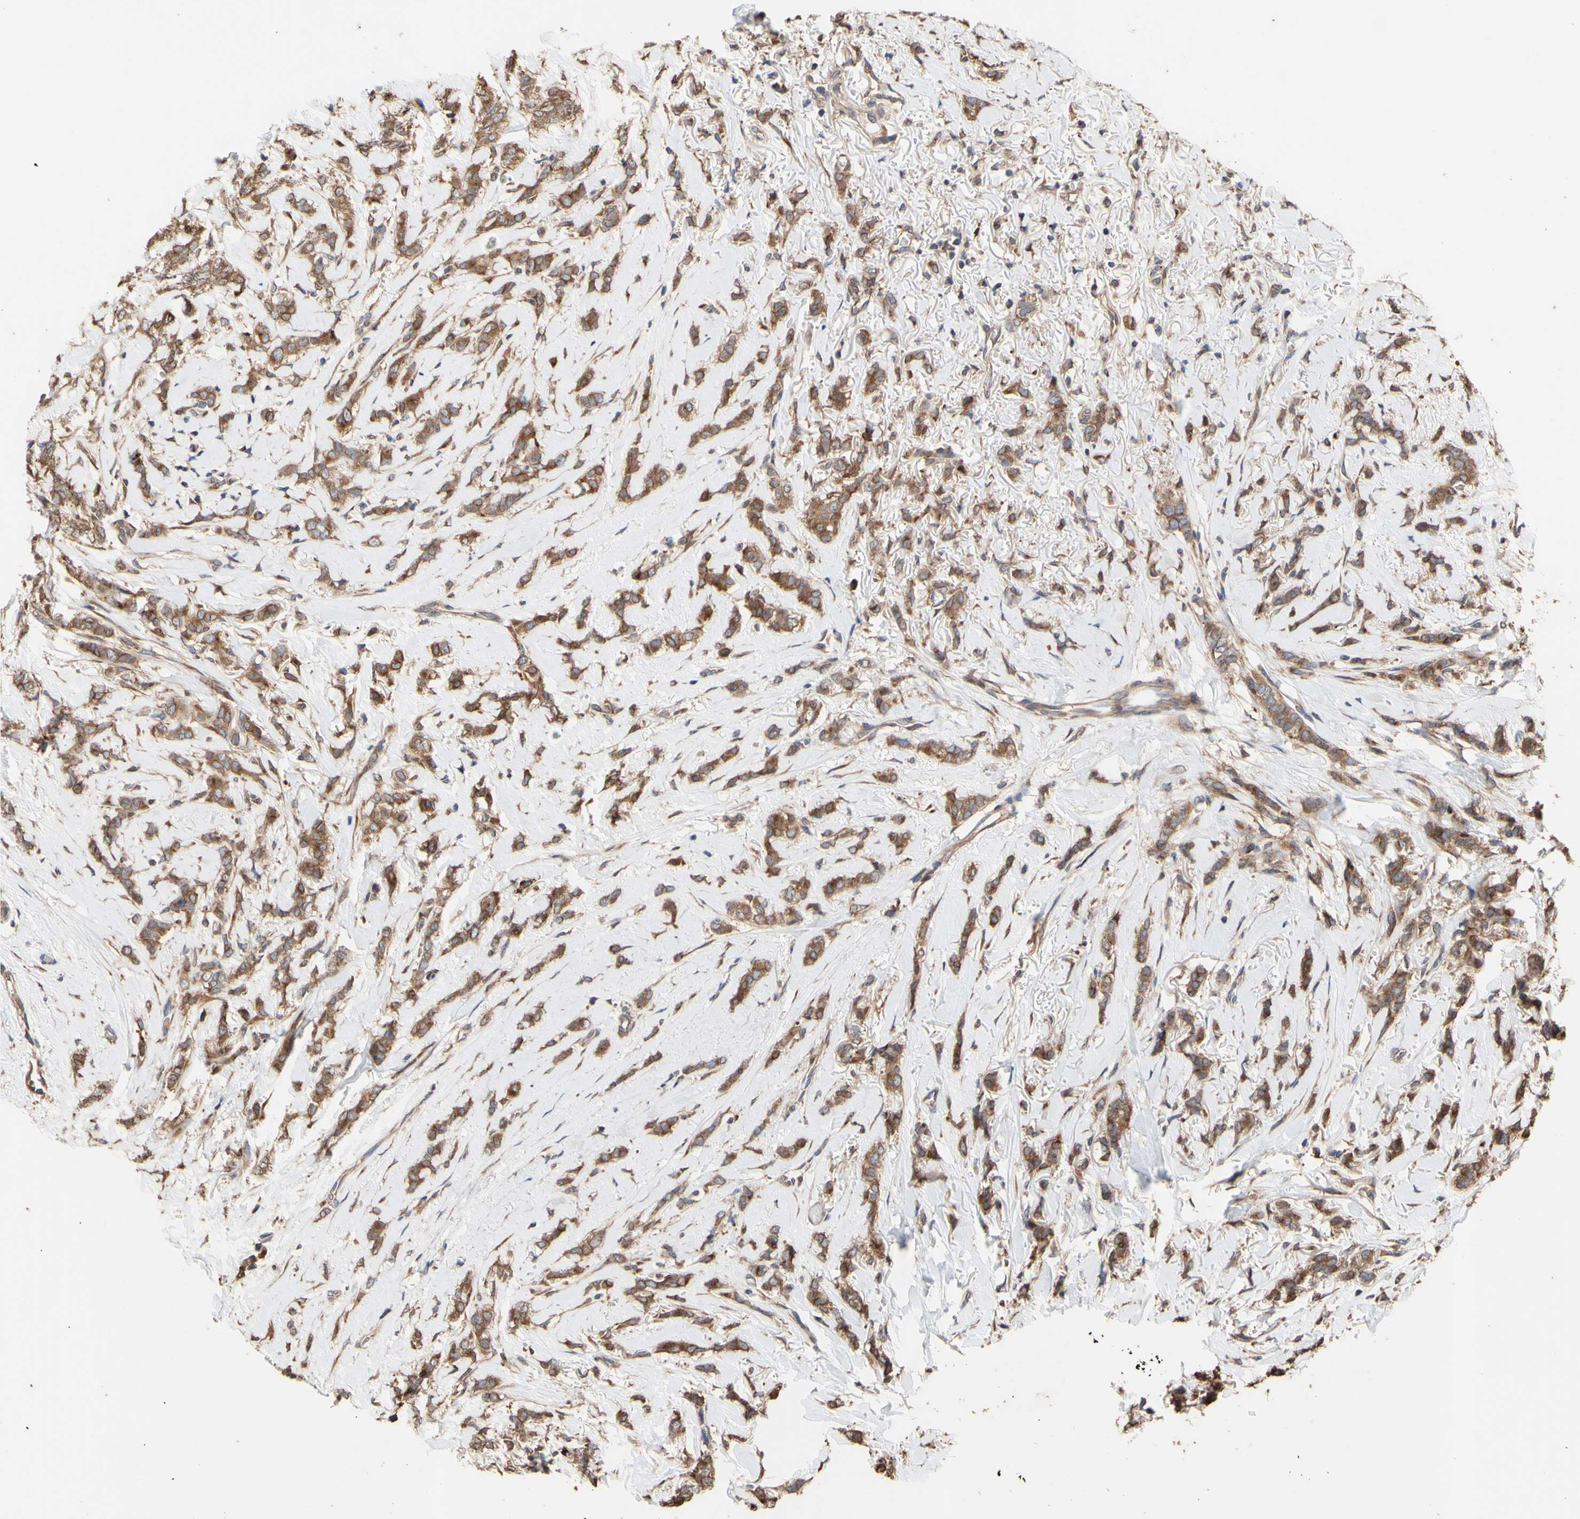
{"staining": {"intensity": "moderate", "quantity": ">75%", "location": "cytoplasmic/membranous"}, "tissue": "breast cancer", "cell_type": "Tumor cells", "image_type": "cancer", "snomed": [{"axis": "morphology", "description": "Lobular carcinoma"}, {"axis": "topography", "description": "Skin"}, {"axis": "topography", "description": "Breast"}], "caption": "Moderate cytoplasmic/membranous protein staining is present in about >75% of tumor cells in breast cancer.", "gene": "NECTIN3", "patient": {"sex": "female", "age": 46}}